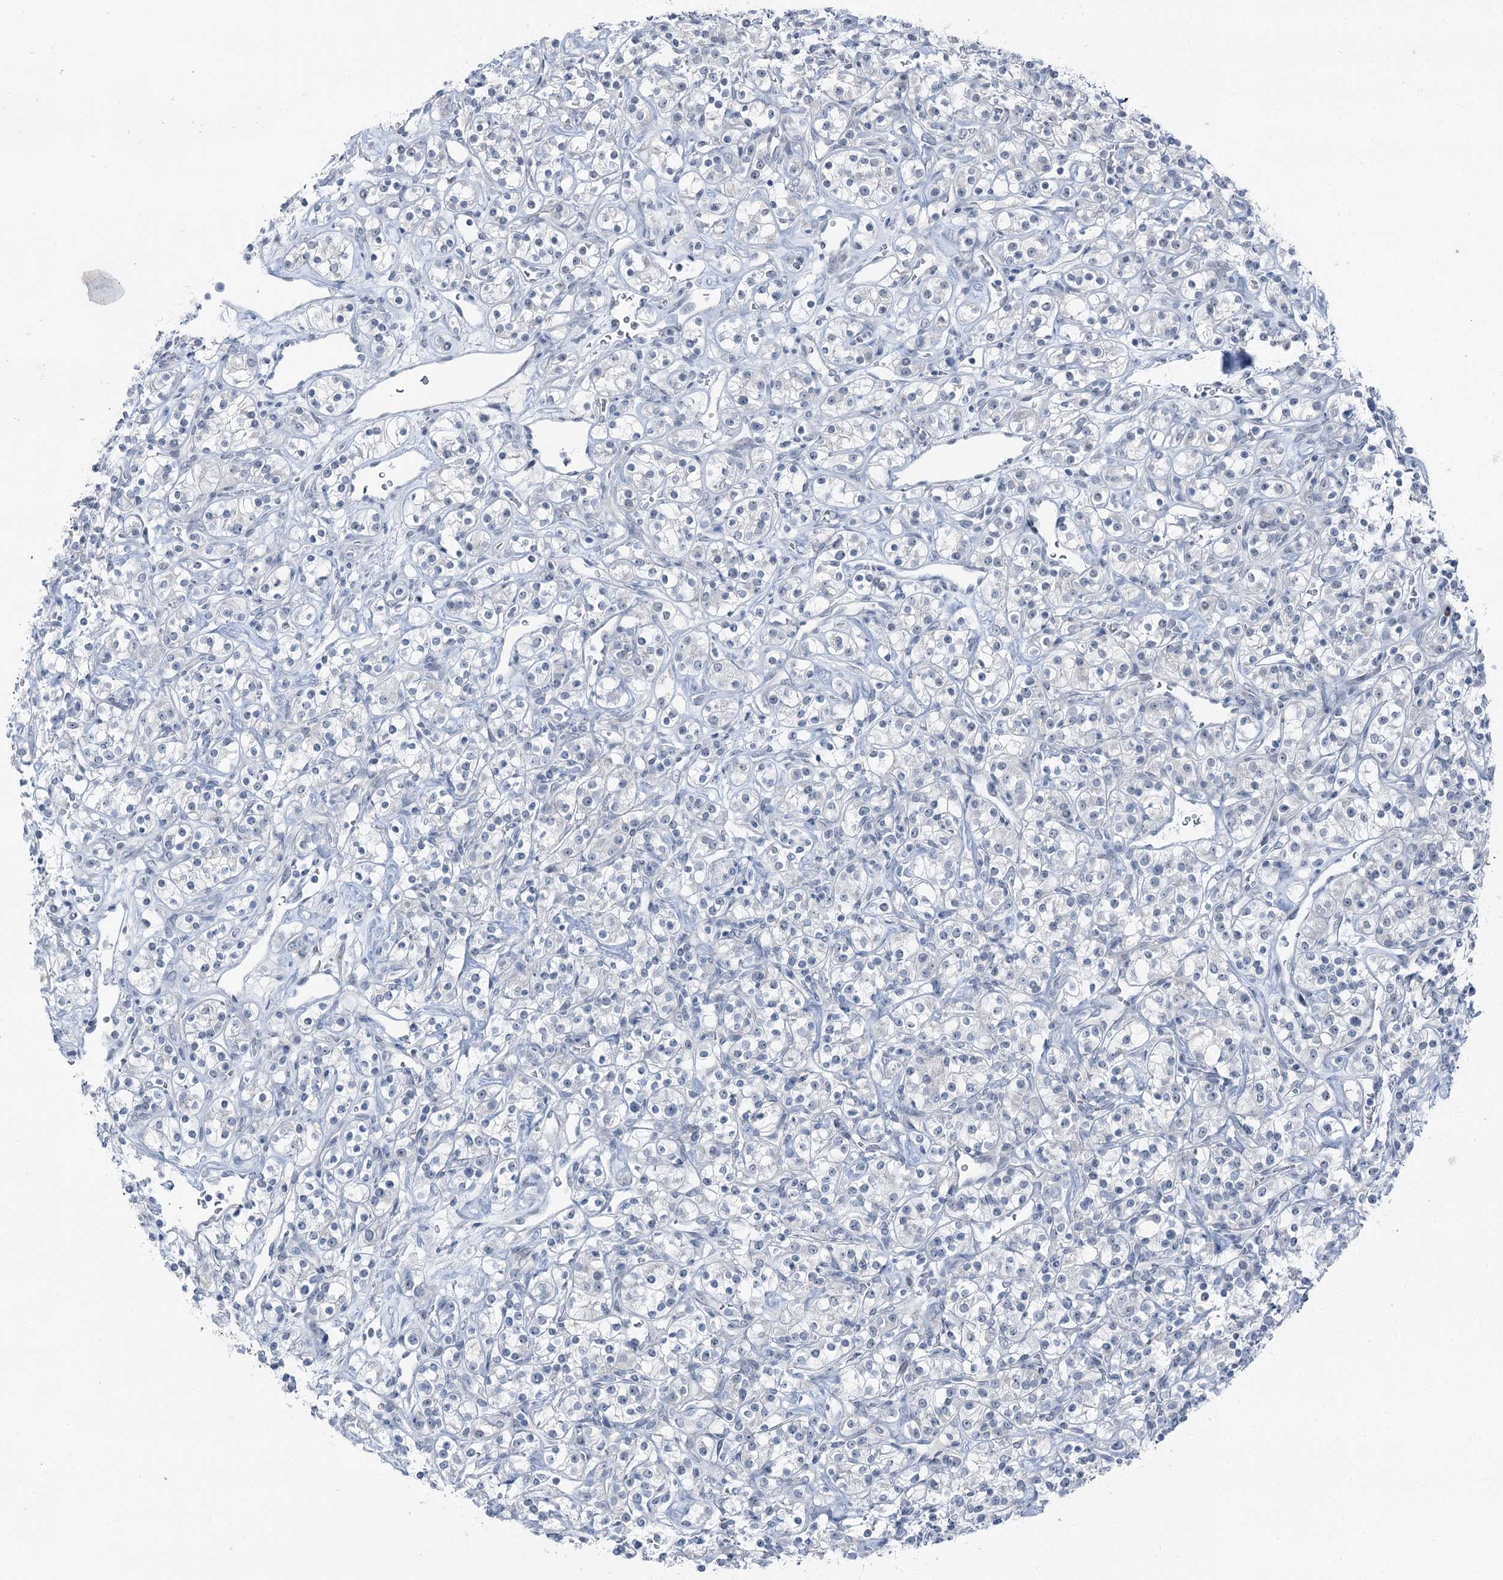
{"staining": {"intensity": "negative", "quantity": "none", "location": "none"}, "tissue": "renal cancer", "cell_type": "Tumor cells", "image_type": "cancer", "snomed": [{"axis": "morphology", "description": "Adenocarcinoma, NOS"}, {"axis": "topography", "description": "Kidney"}], "caption": "DAB (3,3'-diaminobenzidine) immunohistochemical staining of renal adenocarcinoma reveals no significant expression in tumor cells. The staining was performed using DAB to visualize the protein expression in brown, while the nuclei were stained in blue with hematoxylin (Magnification: 20x).", "gene": "STEEP1", "patient": {"sex": "male", "age": 77}}